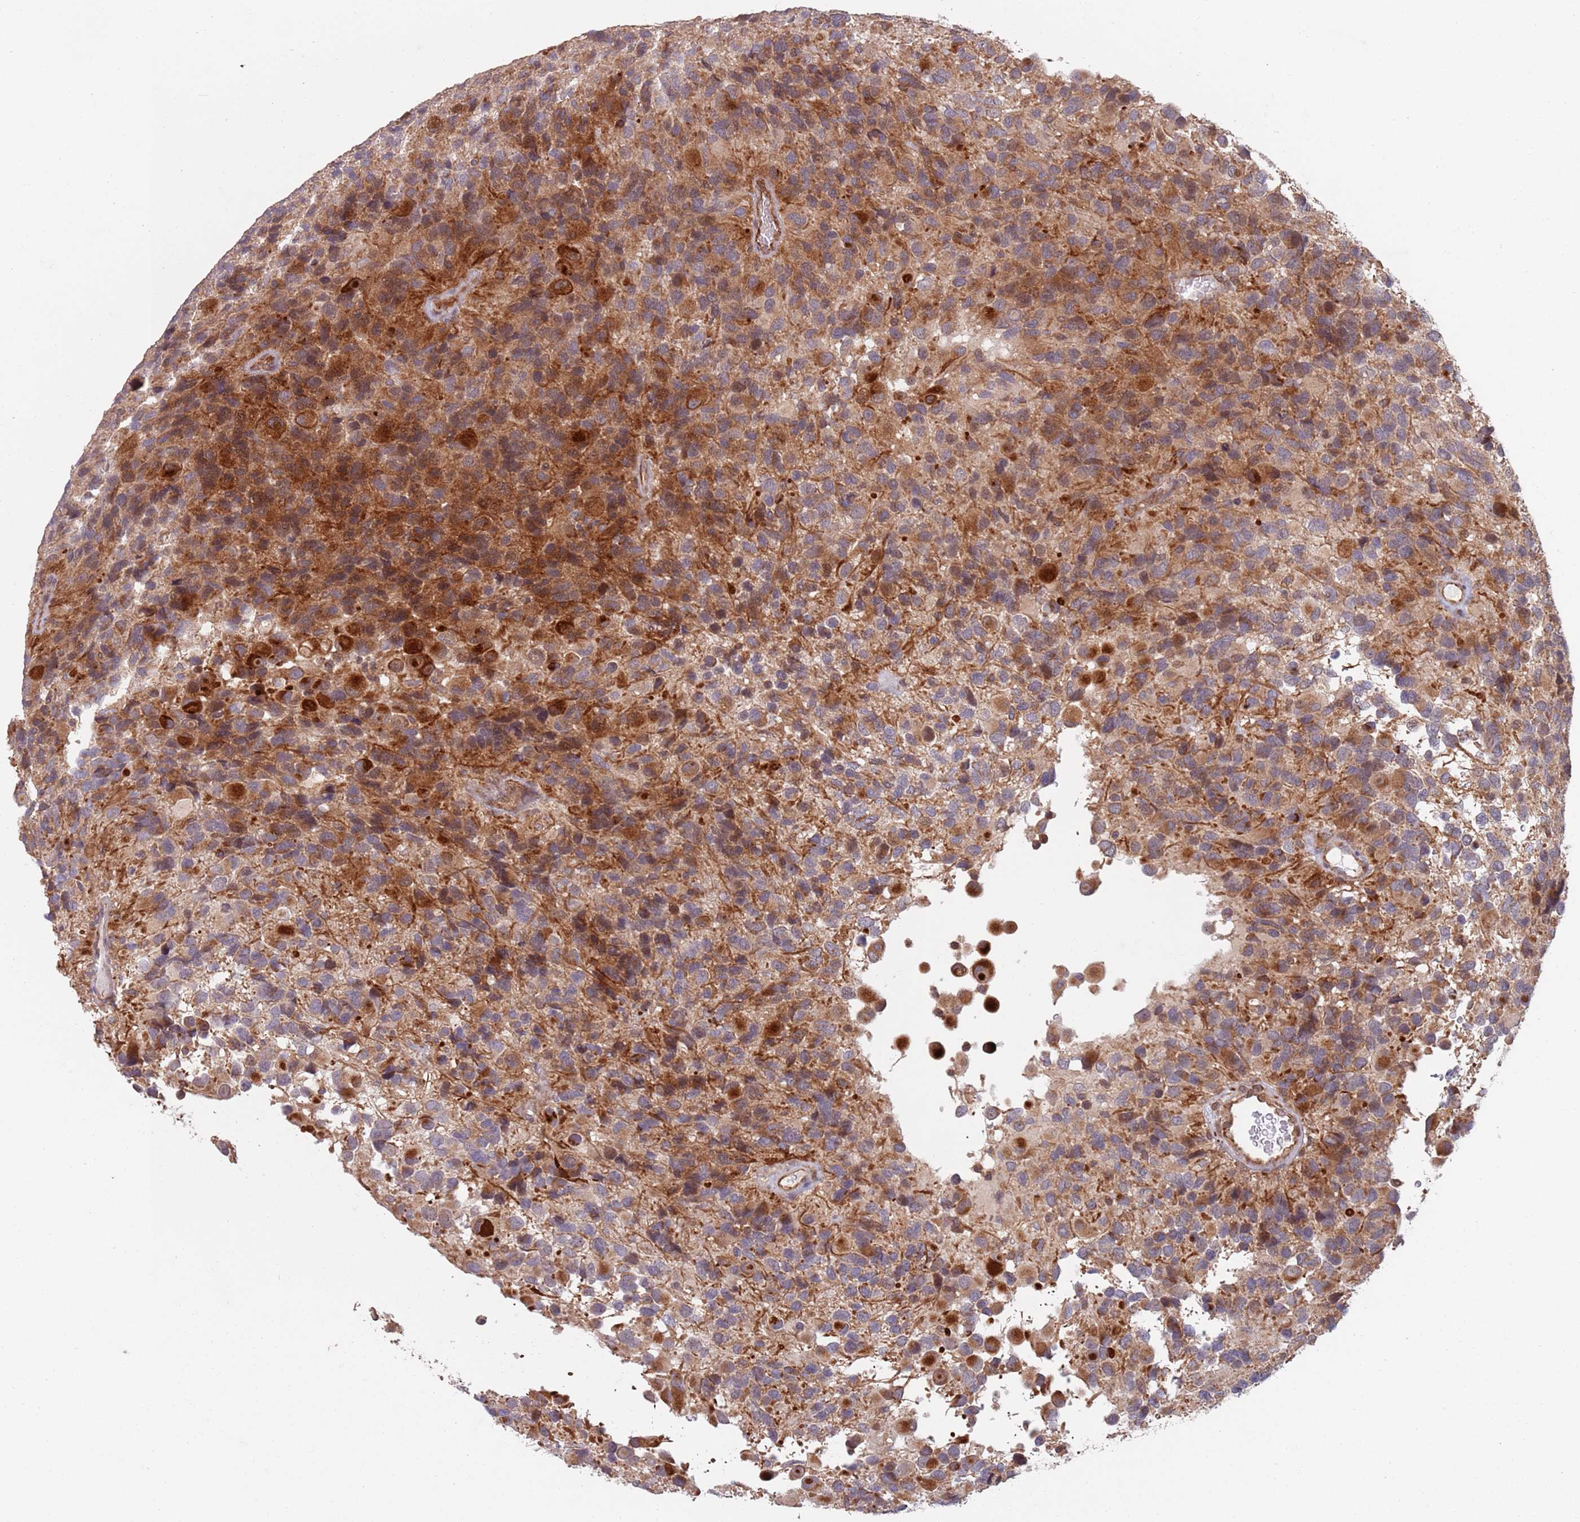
{"staining": {"intensity": "strong", "quantity": "25%-75%", "location": "cytoplasmic/membranous,nuclear"}, "tissue": "glioma", "cell_type": "Tumor cells", "image_type": "cancer", "snomed": [{"axis": "morphology", "description": "Glioma, malignant, High grade"}, {"axis": "topography", "description": "Brain"}], "caption": "Protein expression analysis of human glioma reveals strong cytoplasmic/membranous and nuclear positivity in approximately 25%-75% of tumor cells. (DAB IHC, brown staining for protein, blue staining for nuclei).", "gene": "CHD9", "patient": {"sex": "male", "age": 77}}